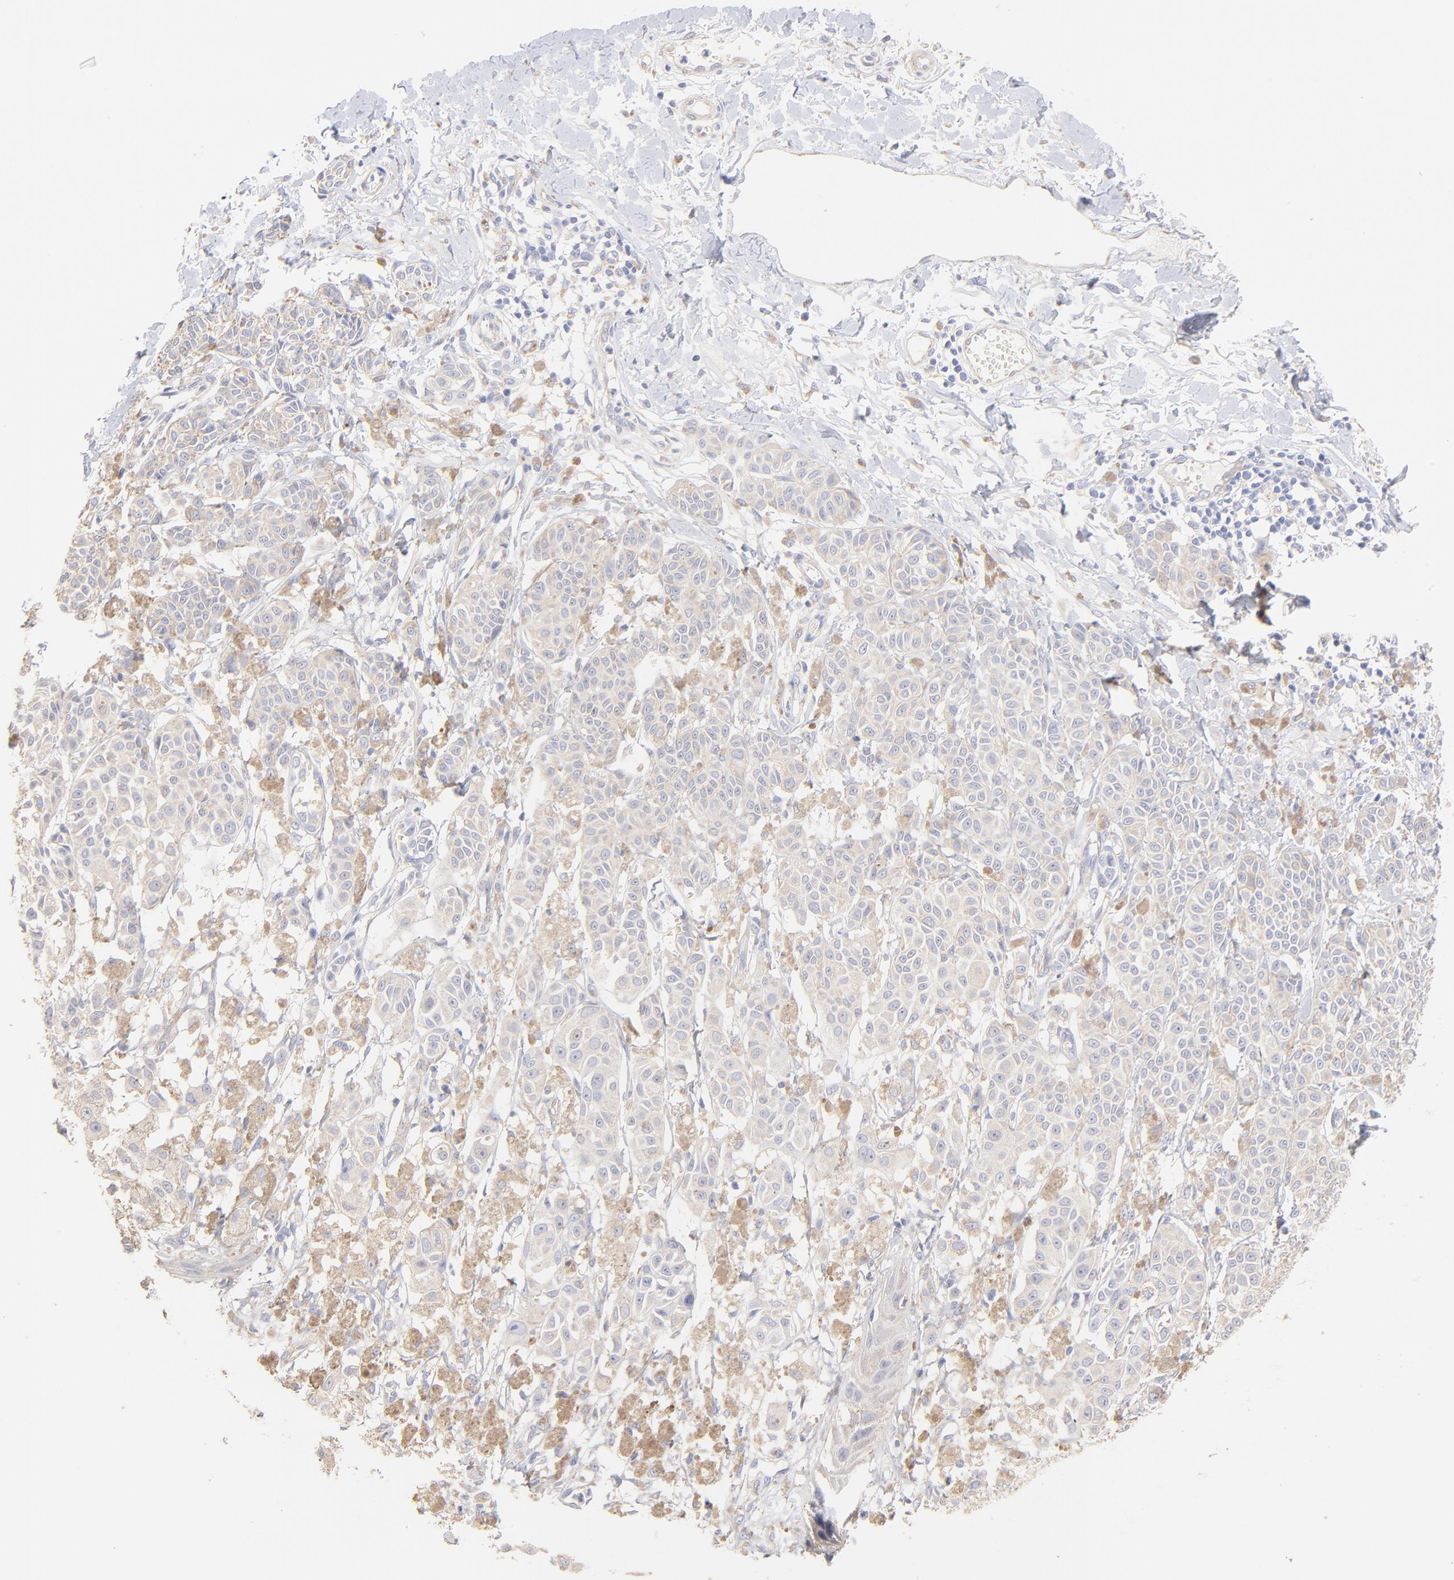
{"staining": {"intensity": "weak", "quantity": "25%-75%", "location": "nuclear"}, "tissue": "melanoma", "cell_type": "Tumor cells", "image_type": "cancer", "snomed": [{"axis": "morphology", "description": "Malignant melanoma, NOS"}, {"axis": "topography", "description": "Skin"}], "caption": "An image of human melanoma stained for a protein shows weak nuclear brown staining in tumor cells.", "gene": "ACTRT1", "patient": {"sex": "male", "age": 76}}